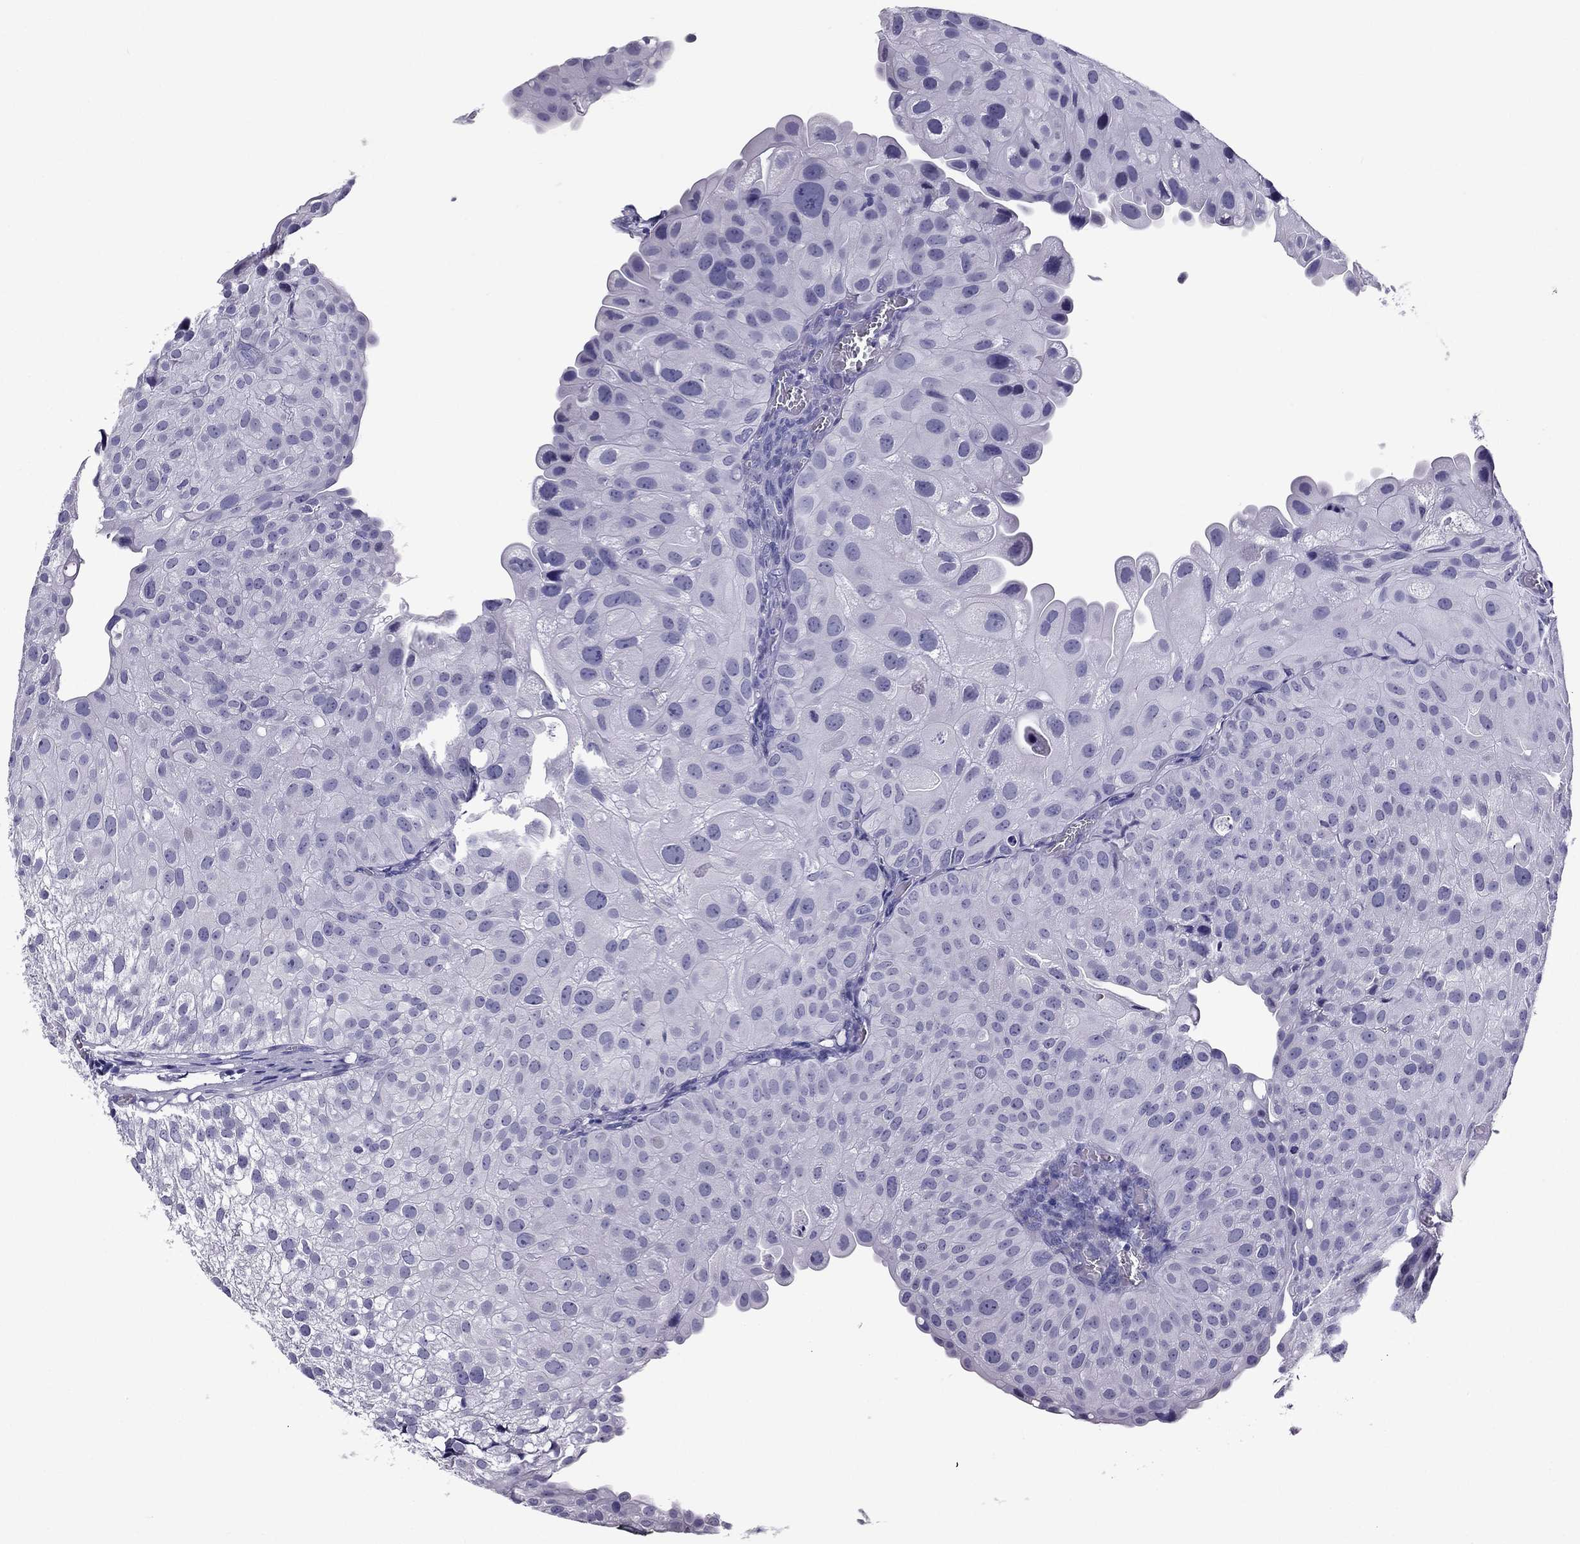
{"staining": {"intensity": "negative", "quantity": "none", "location": "none"}, "tissue": "urothelial cancer", "cell_type": "Tumor cells", "image_type": "cancer", "snomed": [{"axis": "morphology", "description": "Urothelial carcinoma, Low grade"}, {"axis": "topography", "description": "Urinary bladder"}], "caption": "Immunohistochemical staining of human urothelial cancer shows no significant expression in tumor cells.", "gene": "MYLK3", "patient": {"sex": "female", "age": 78}}